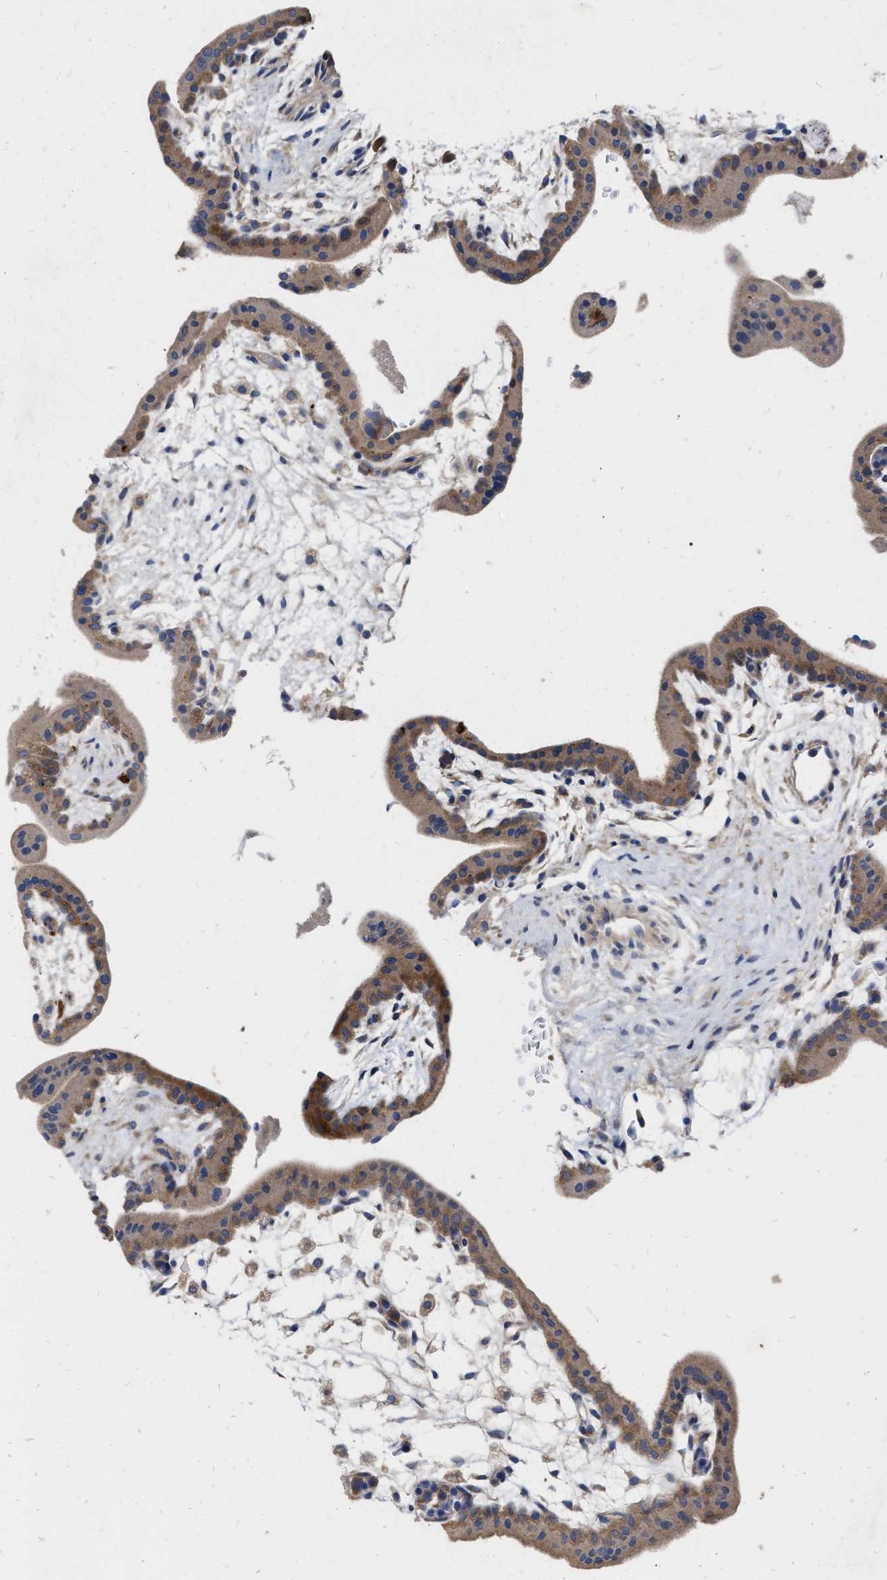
{"staining": {"intensity": "weak", "quantity": "25%-75%", "location": "cytoplasmic/membranous"}, "tissue": "placenta", "cell_type": "Decidual cells", "image_type": "normal", "snomed": [{"axis": "morphology", "description": "Normal tissue, NOS"}, {"axis": "topography", "description": "Placenta"}], "caption": "Unremarkable placenta was stained to show a protein in brown. There is low levels of weak cytoplasmic/membranous positivity in about 25%-75% of decidual cells. The staining was performed using DAB to visualize the protein expression in brown, while the nuclei were stained in blue with hematoxylin (Magnification: 20x).", "gene": "MLST8", "patient": {"sex": "female", "age": 35}}